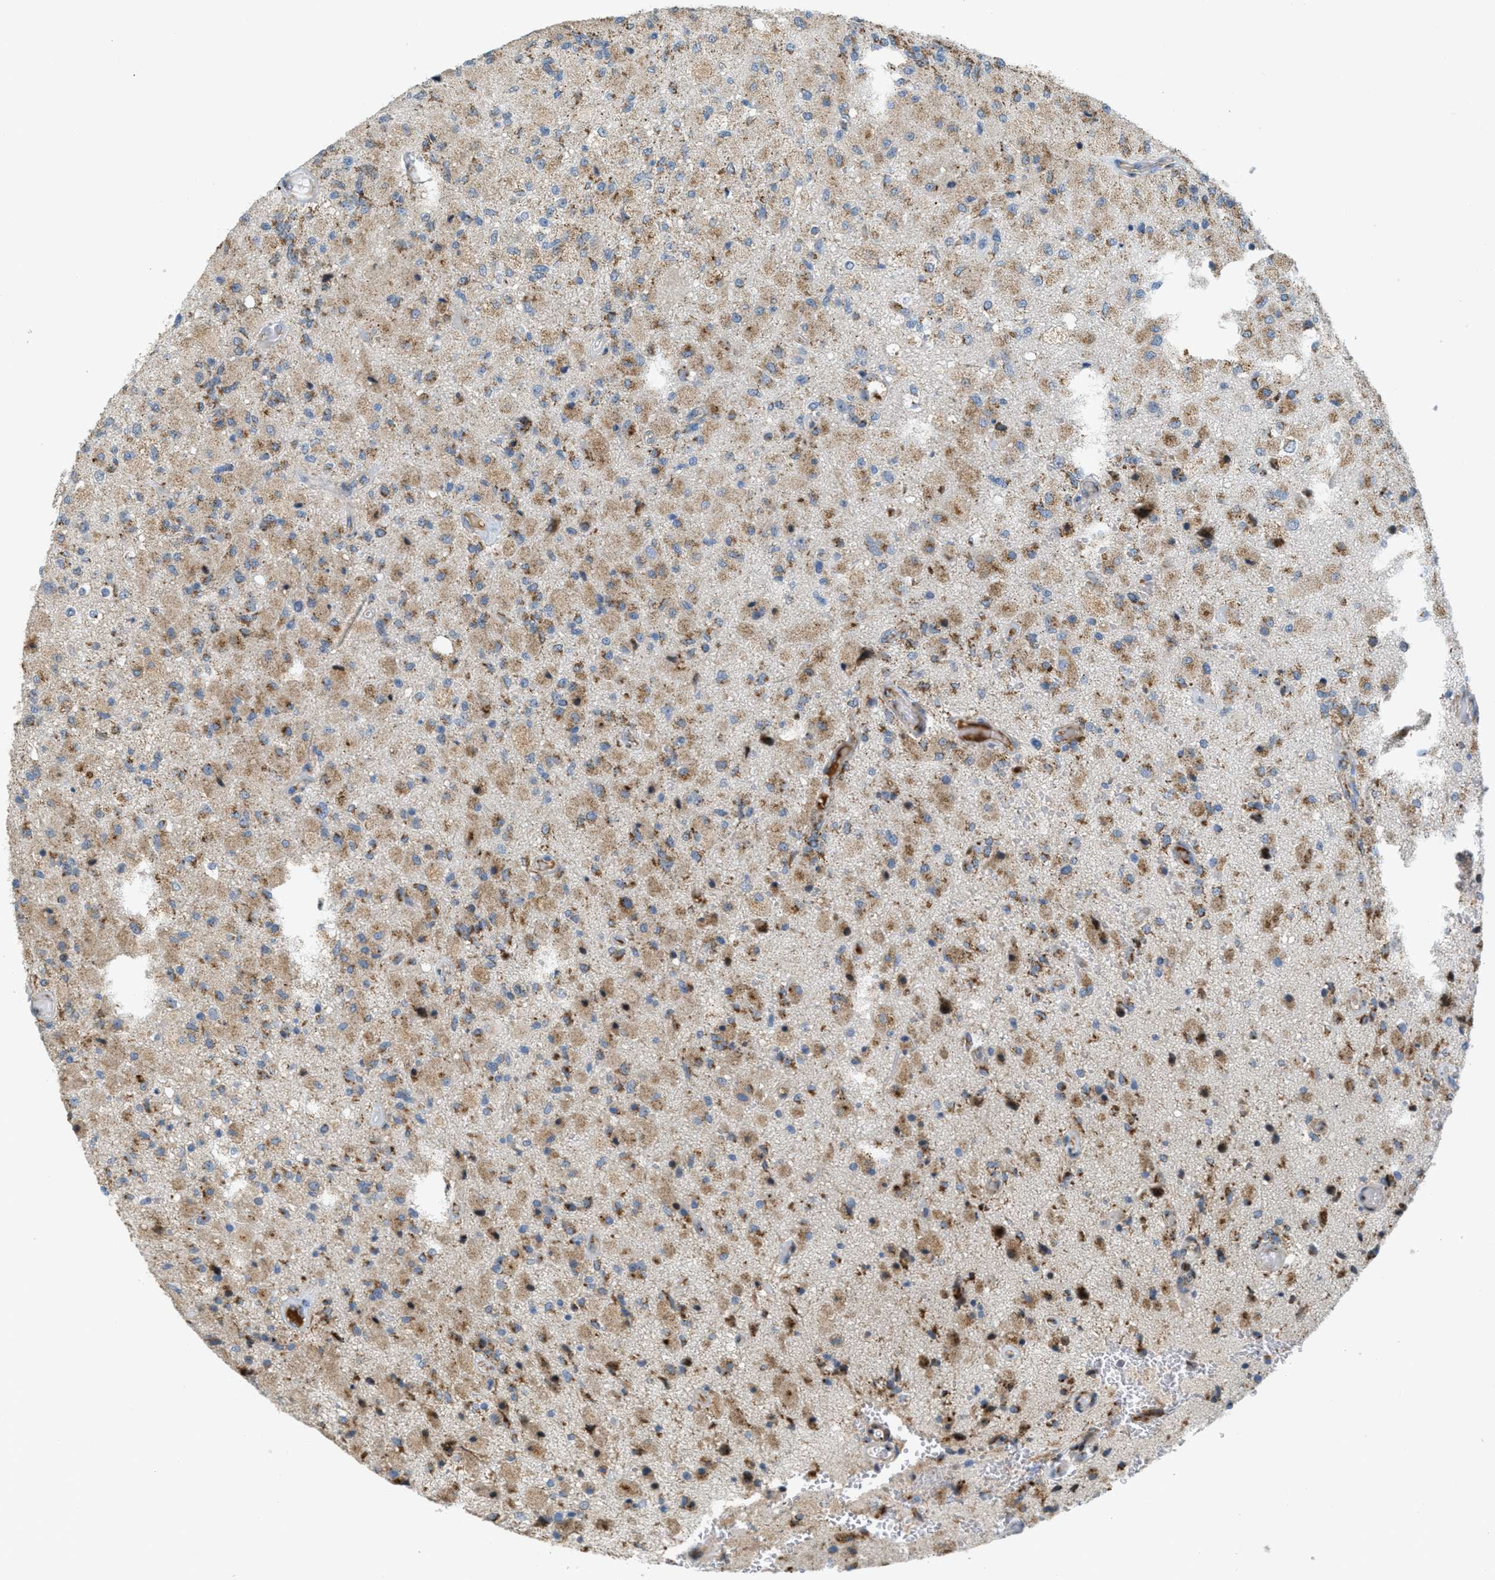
{"staining": {"intensity": "moderate", "quantity": ">75%", "location": "cytoplasmic/membranous"}, "tissue": "glioma", "cell_type": "Tumor cells", "image_type": "cancer", "snomed": [{"axis": "morphology", "description": "Normal tissue, NOS"}, {"axis": "morphology", "description": "Glioma, malignant, High grade"}, {"axis": "topography", "description": "Cerebral cortex"}], "caption": "Malignant glioma (high-grade) stained with a brown dye exhibits moderate cytoplasmic/membranous positive positivity in about >75% of tumor cells.", "gene": "ZFPL1", "patient": {"sex": "male", "age": 77}}